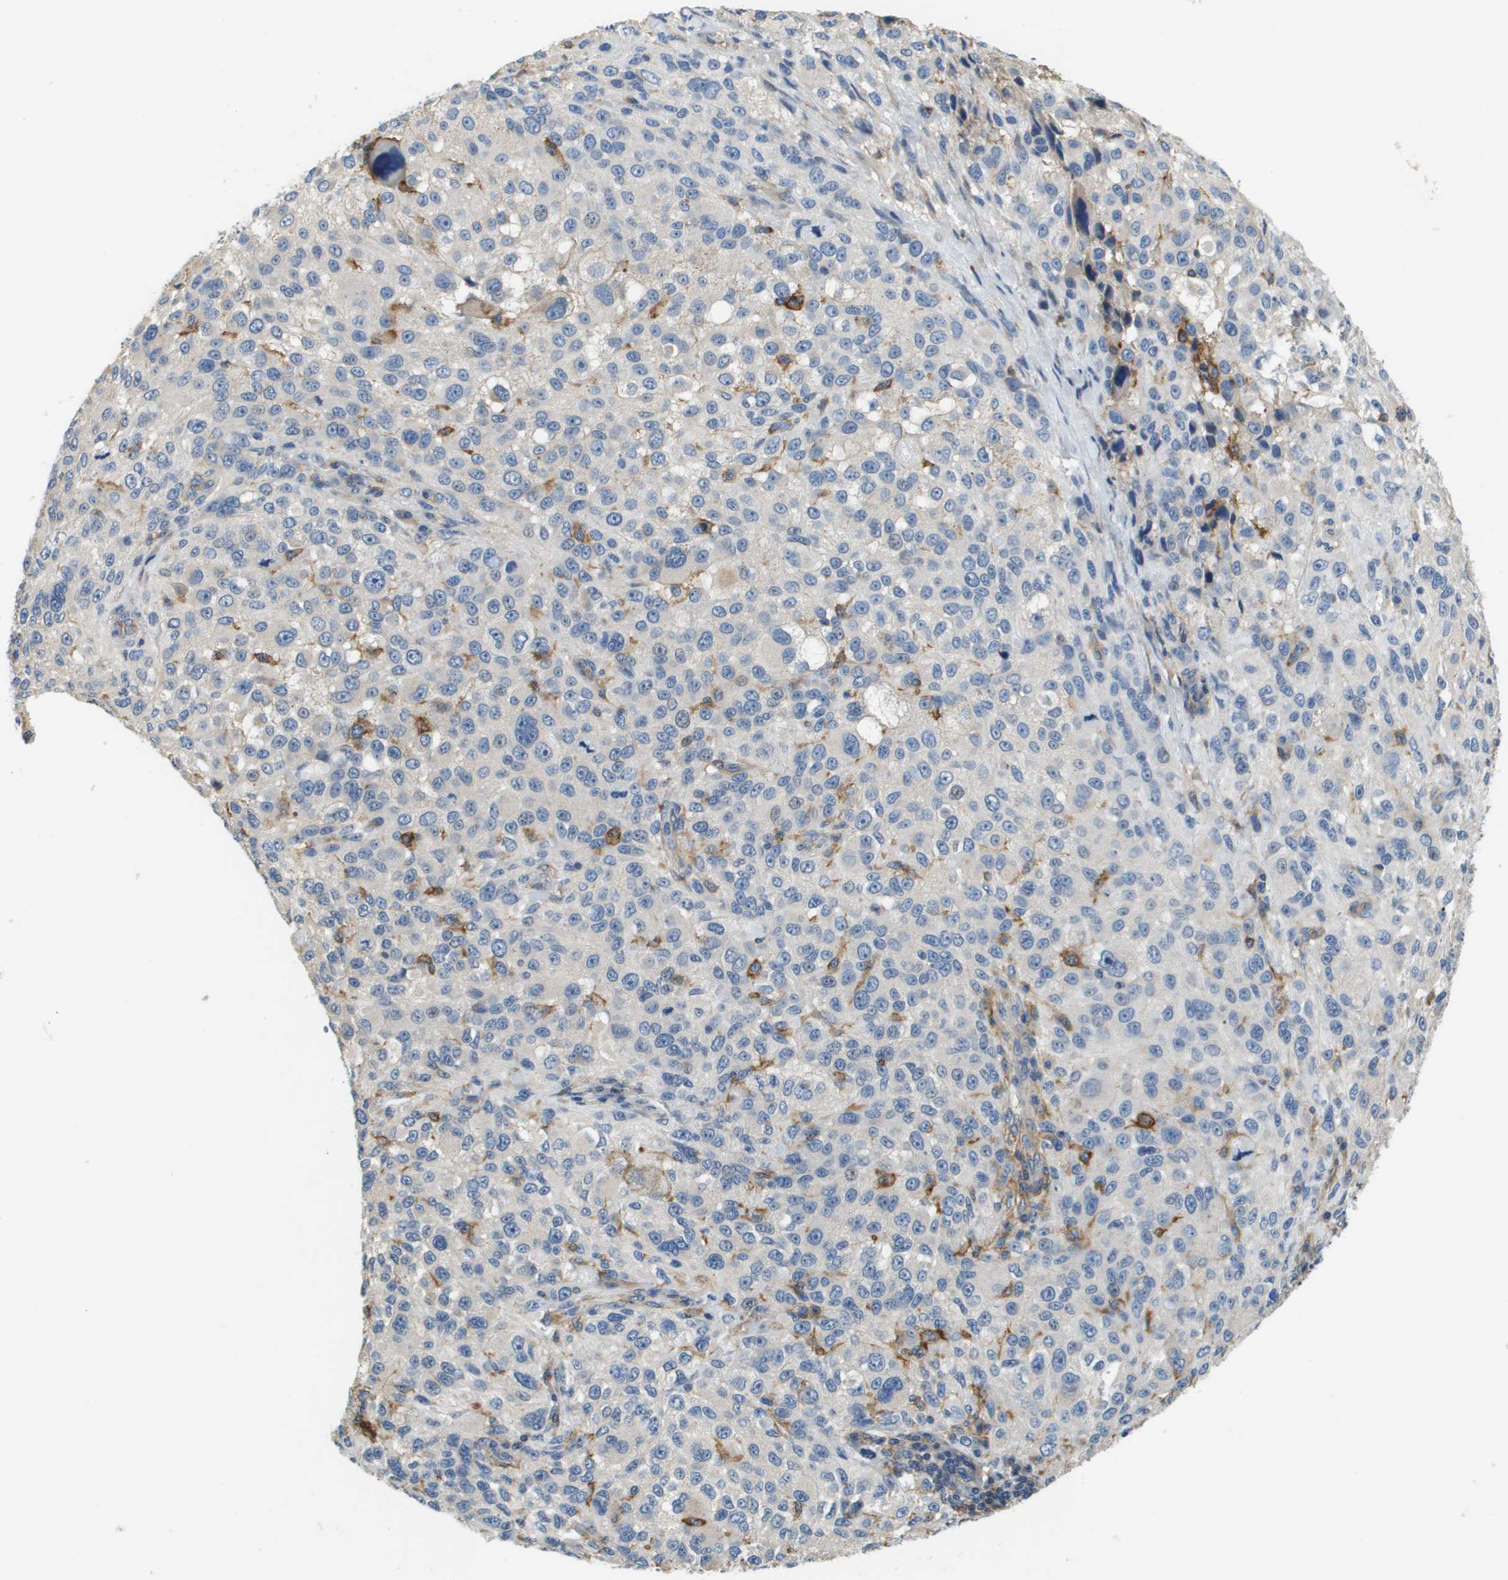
{"staining": {"intensity": "negative", "quantity": "none", "location": "none"}, "tissue": "melanoma", "cell_type": "Tumor cells", "image_type": "cancer", "snomed": [{"axis": "morphology", "description": "Necrosis, NOS"}, {"axis": "morphology", "description": "Malignant melanoma, NOS"}, {"axis": "topography", "description": "Skin"}], "caption": "The histopathology image shows no staining of tumor cells in melanoma.", "gene": "SLC16A3", "patient": {"sex": "female", "age": 87}}